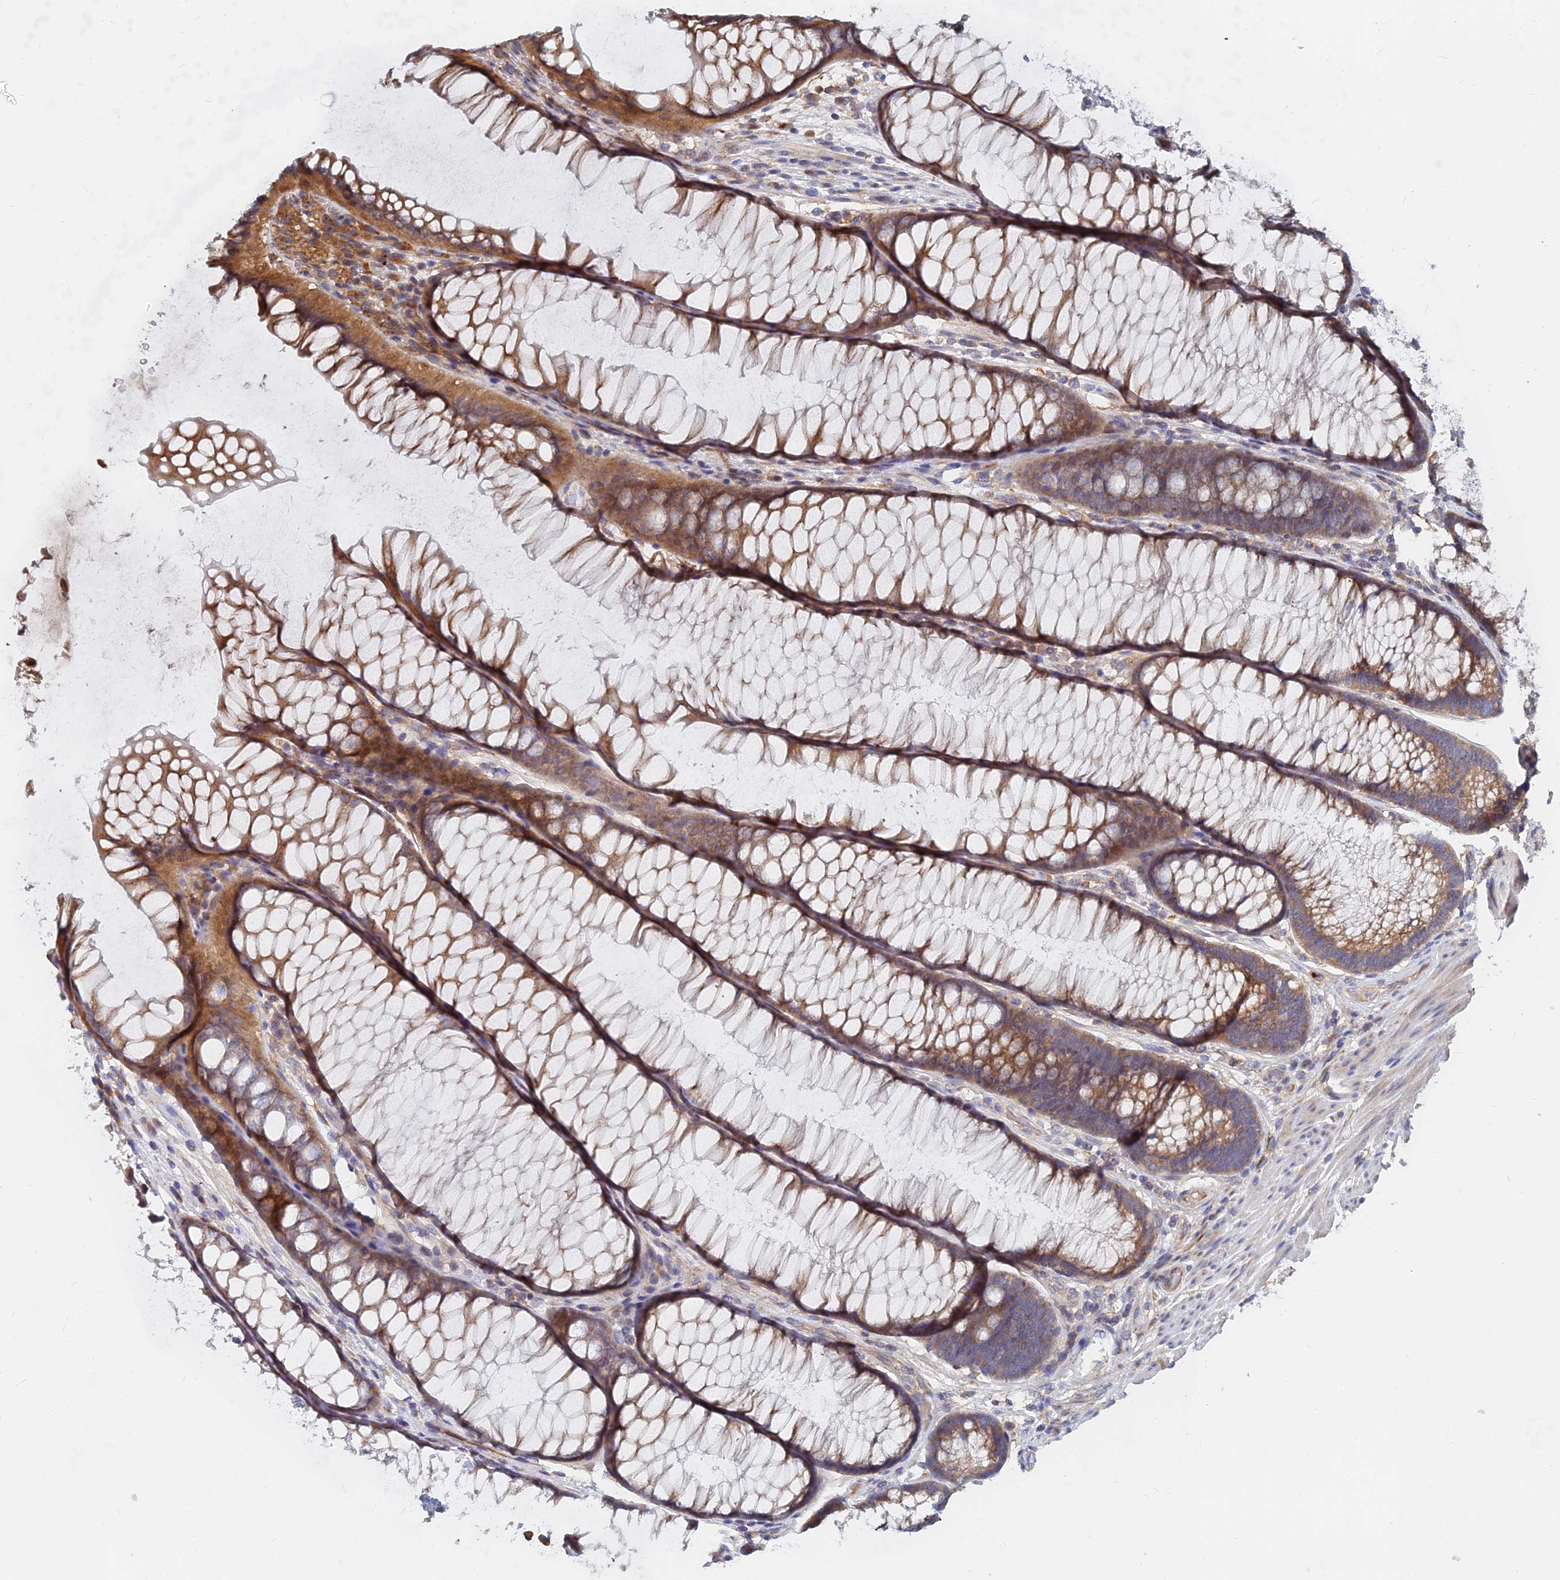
{"staining": {"intensity": "moderate", "quantity": ">75%", "location": "cytoplasmic/membranous"}, "tissue": "colon", "cell_type": "Endothelial cells", "image_type": "normal", "snomed": [{"axis": "morphology", "description": "Normal tissue, NOS"}, {"axis": "topography", "description": "Colon"}], "caption": "Benign colon exhibits moderate cytoplasmic/membranous staining in approximately >75% of endothelial cells The staining was performed using DAB (3,3'-diaminobenzidine) to visualize the protein expression in brown, while the nuclei were stained in blue with hematoxylin (Magnification: 20x)..", "gene": "CCZ1B", "patient": {"sex": "female", "age": 82}}